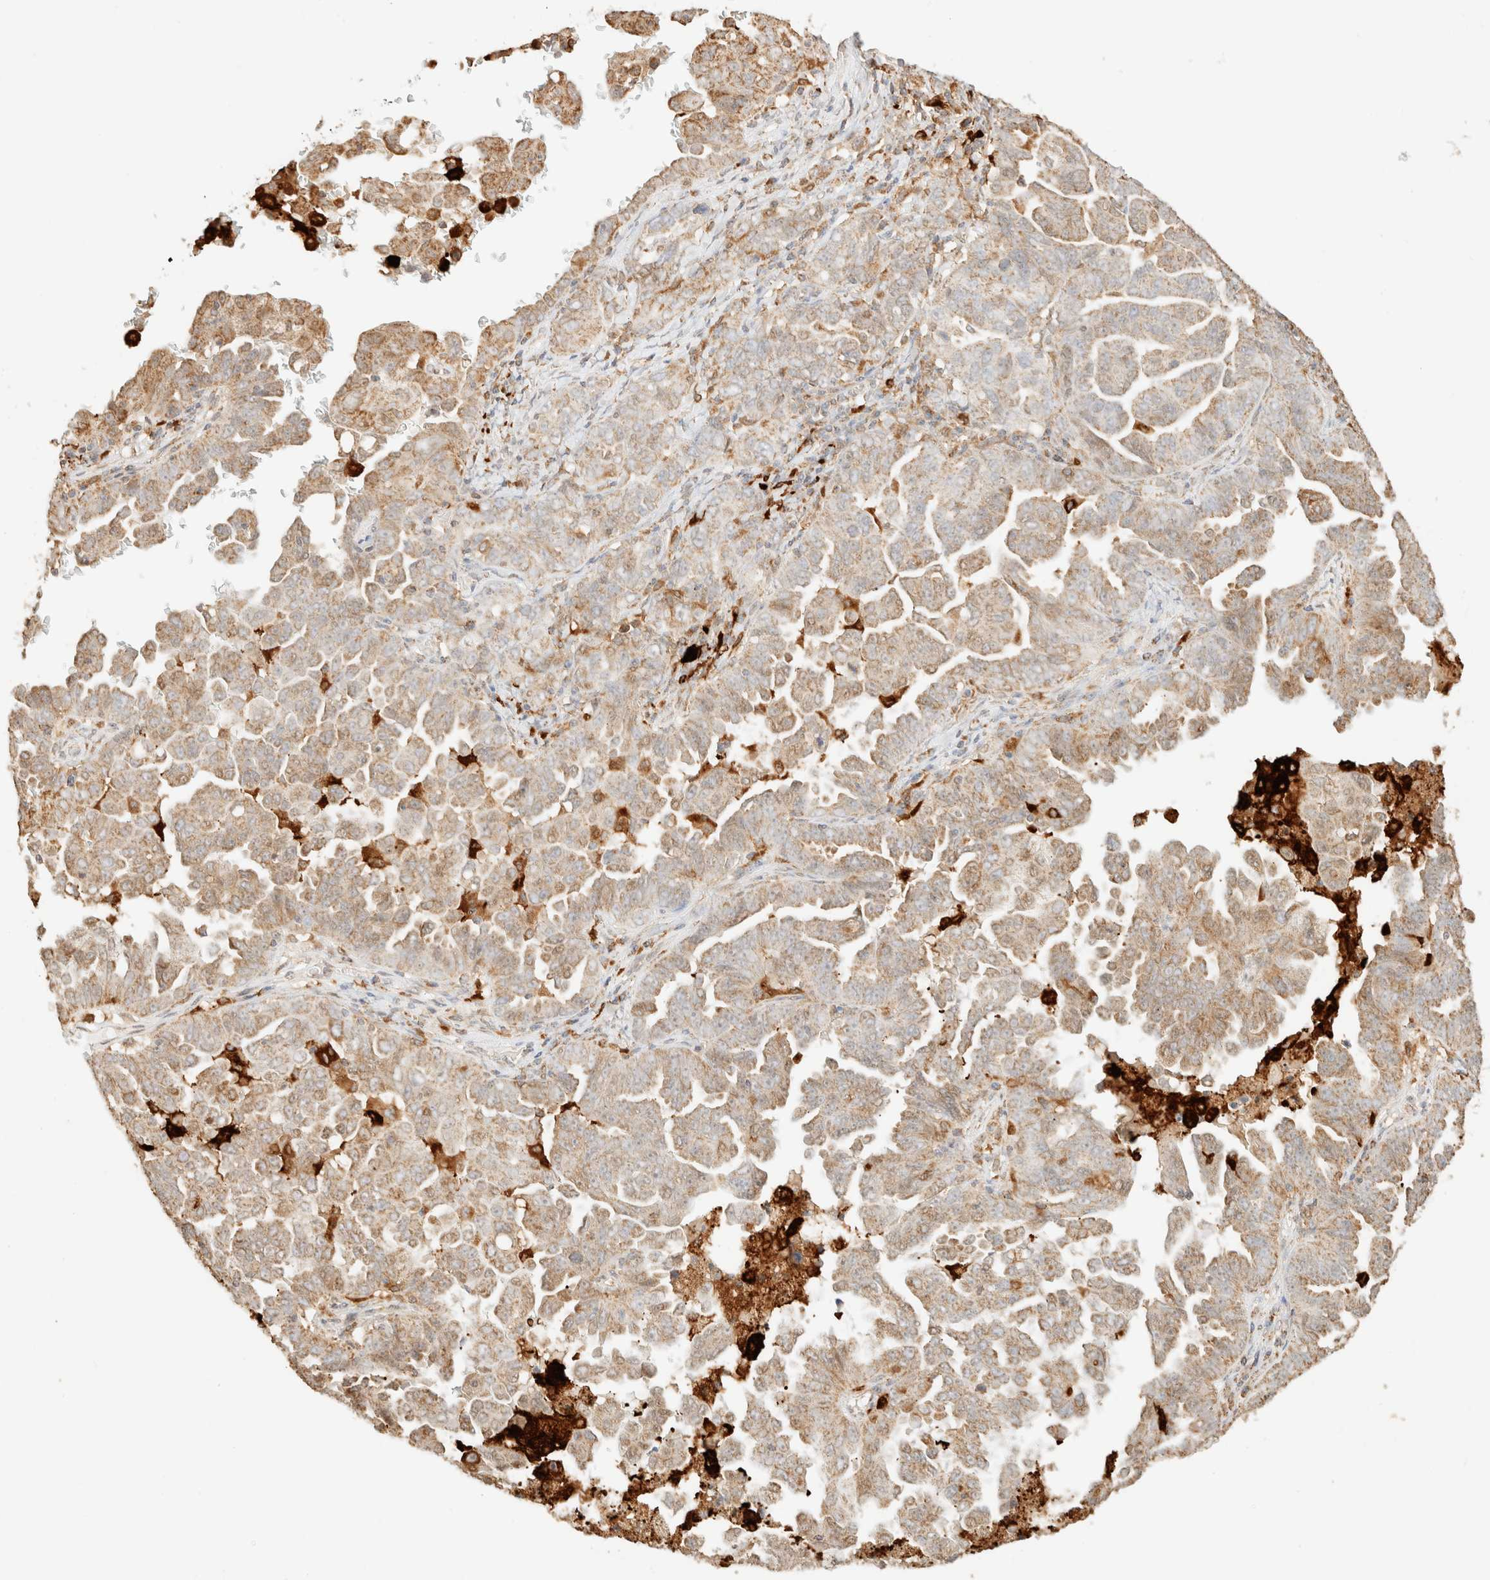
{"staining": {"intensity": "weak", "quantity": ">75%", "location": "cytoplasmic/membranous"}, "tissue": "ovarian cancer", "cell_type": "Tumor cells", "image_type": "cancer", "snomed": [{"axis": "morphology", "description": "Carcinoma, endometroid"}, {"axis": "topography", "description": "Ovary"}], "caption": "Immunohistochemical staining of ovarian cancer (endometroid carcinoma) demonstrates low levels of weak cytoplasmic/membranous protein staining in approximately >75% of tumor cells.", "gene": "TACO1", "patient": {"sex": "female", "age": 62}}